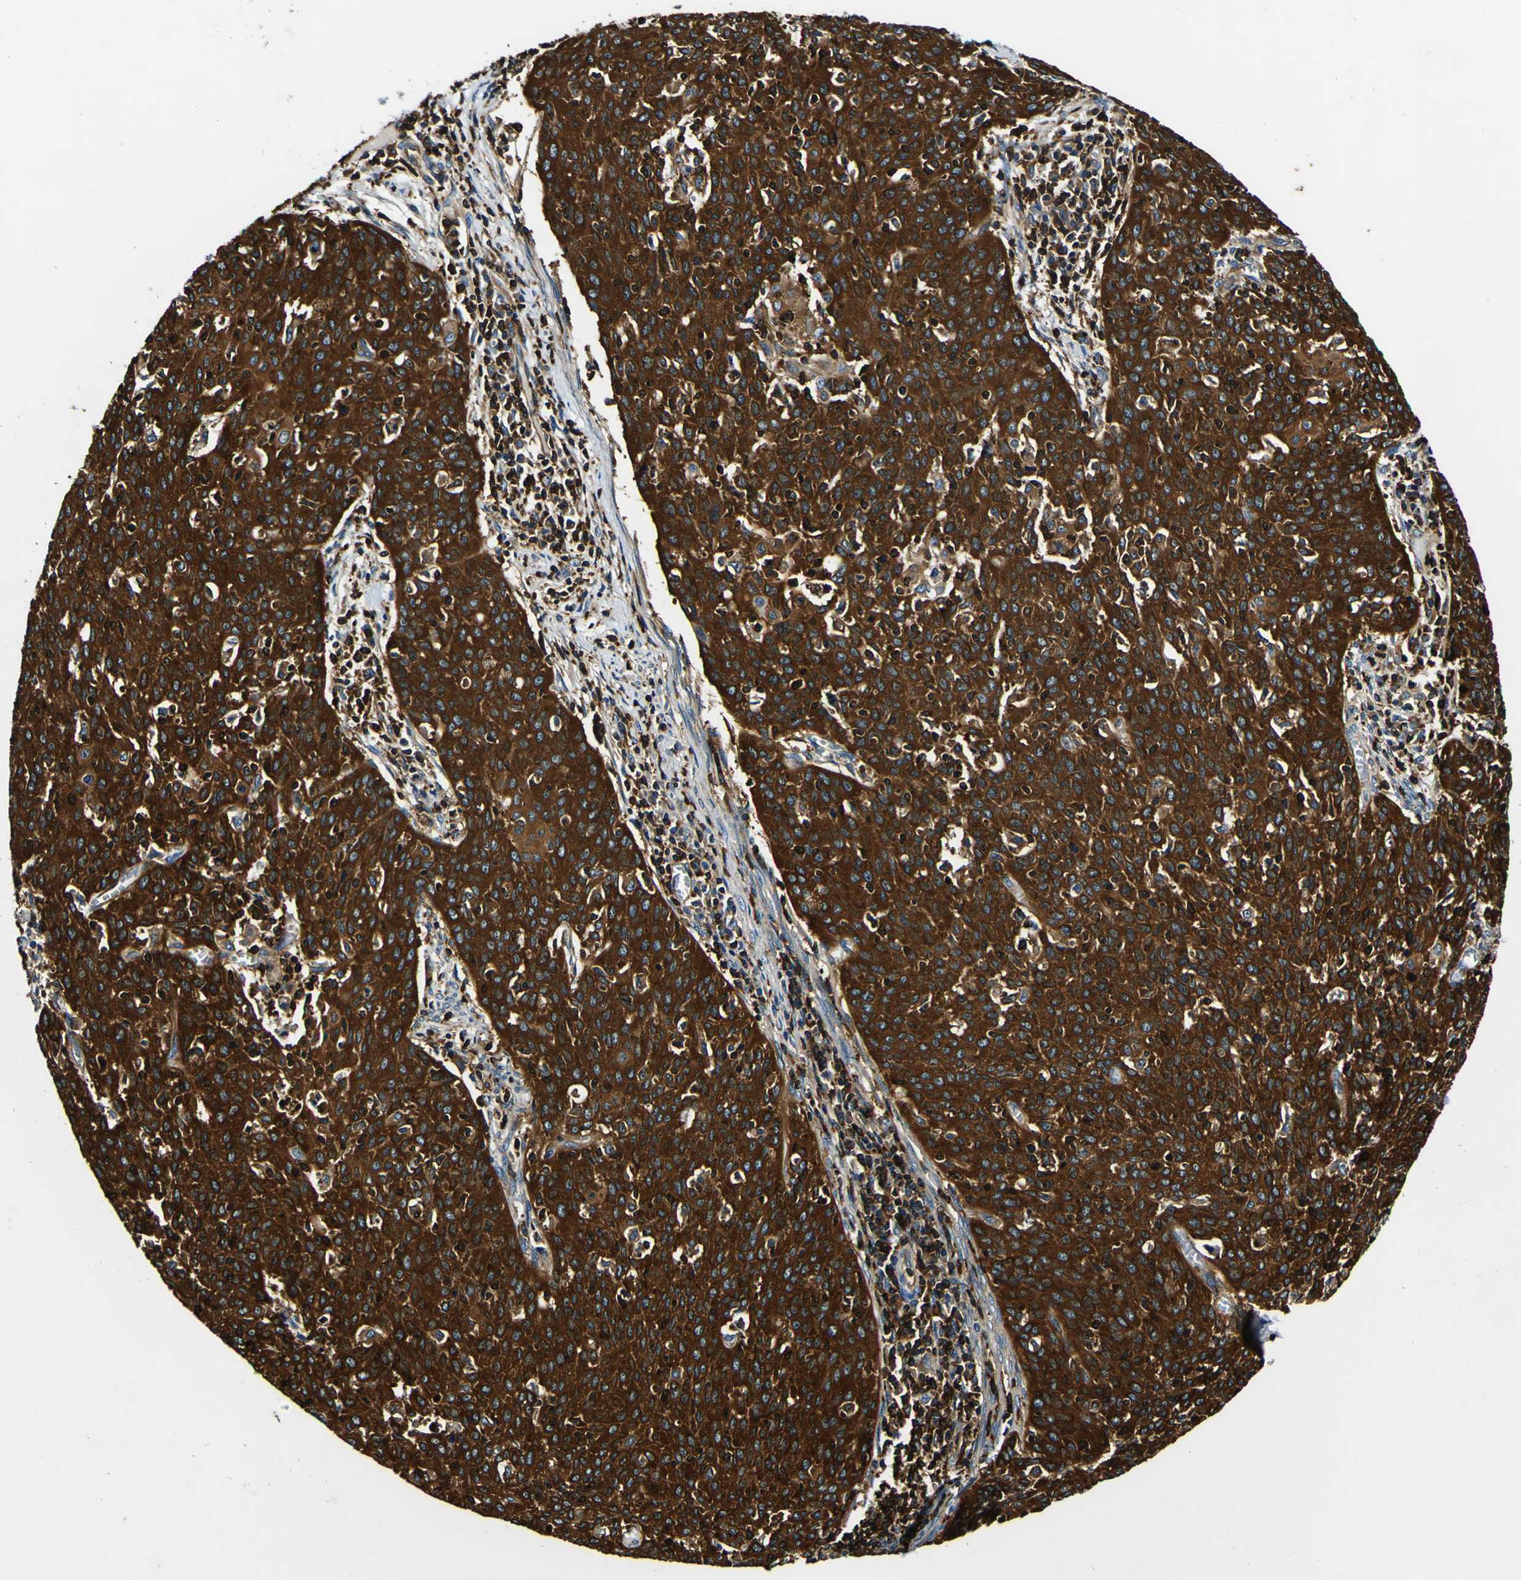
{"staining": {"intensity": "strong", "quantity": ">75%", "location": "cytoplasmic/membranous"}, "tissue": "cervical cancer", "cell_type": "Tumor cells", "image_type": "cancer", "snomed": [{"axis": "morphology", "description": "Squamous cell carcinoma, NOS"}, {"axis": "topography", "description": "Cervix"}], "caption": "High-power microscopy captured an immunohistochemistry (IHC) image of cervical cancer (squamous cell carcinoma), revealing strong cytoplasmic/membranous positivity in approximately >75% of tumor cells.", "gene": "RHOT2", "patient": {"sex": "female", "age": 38}}